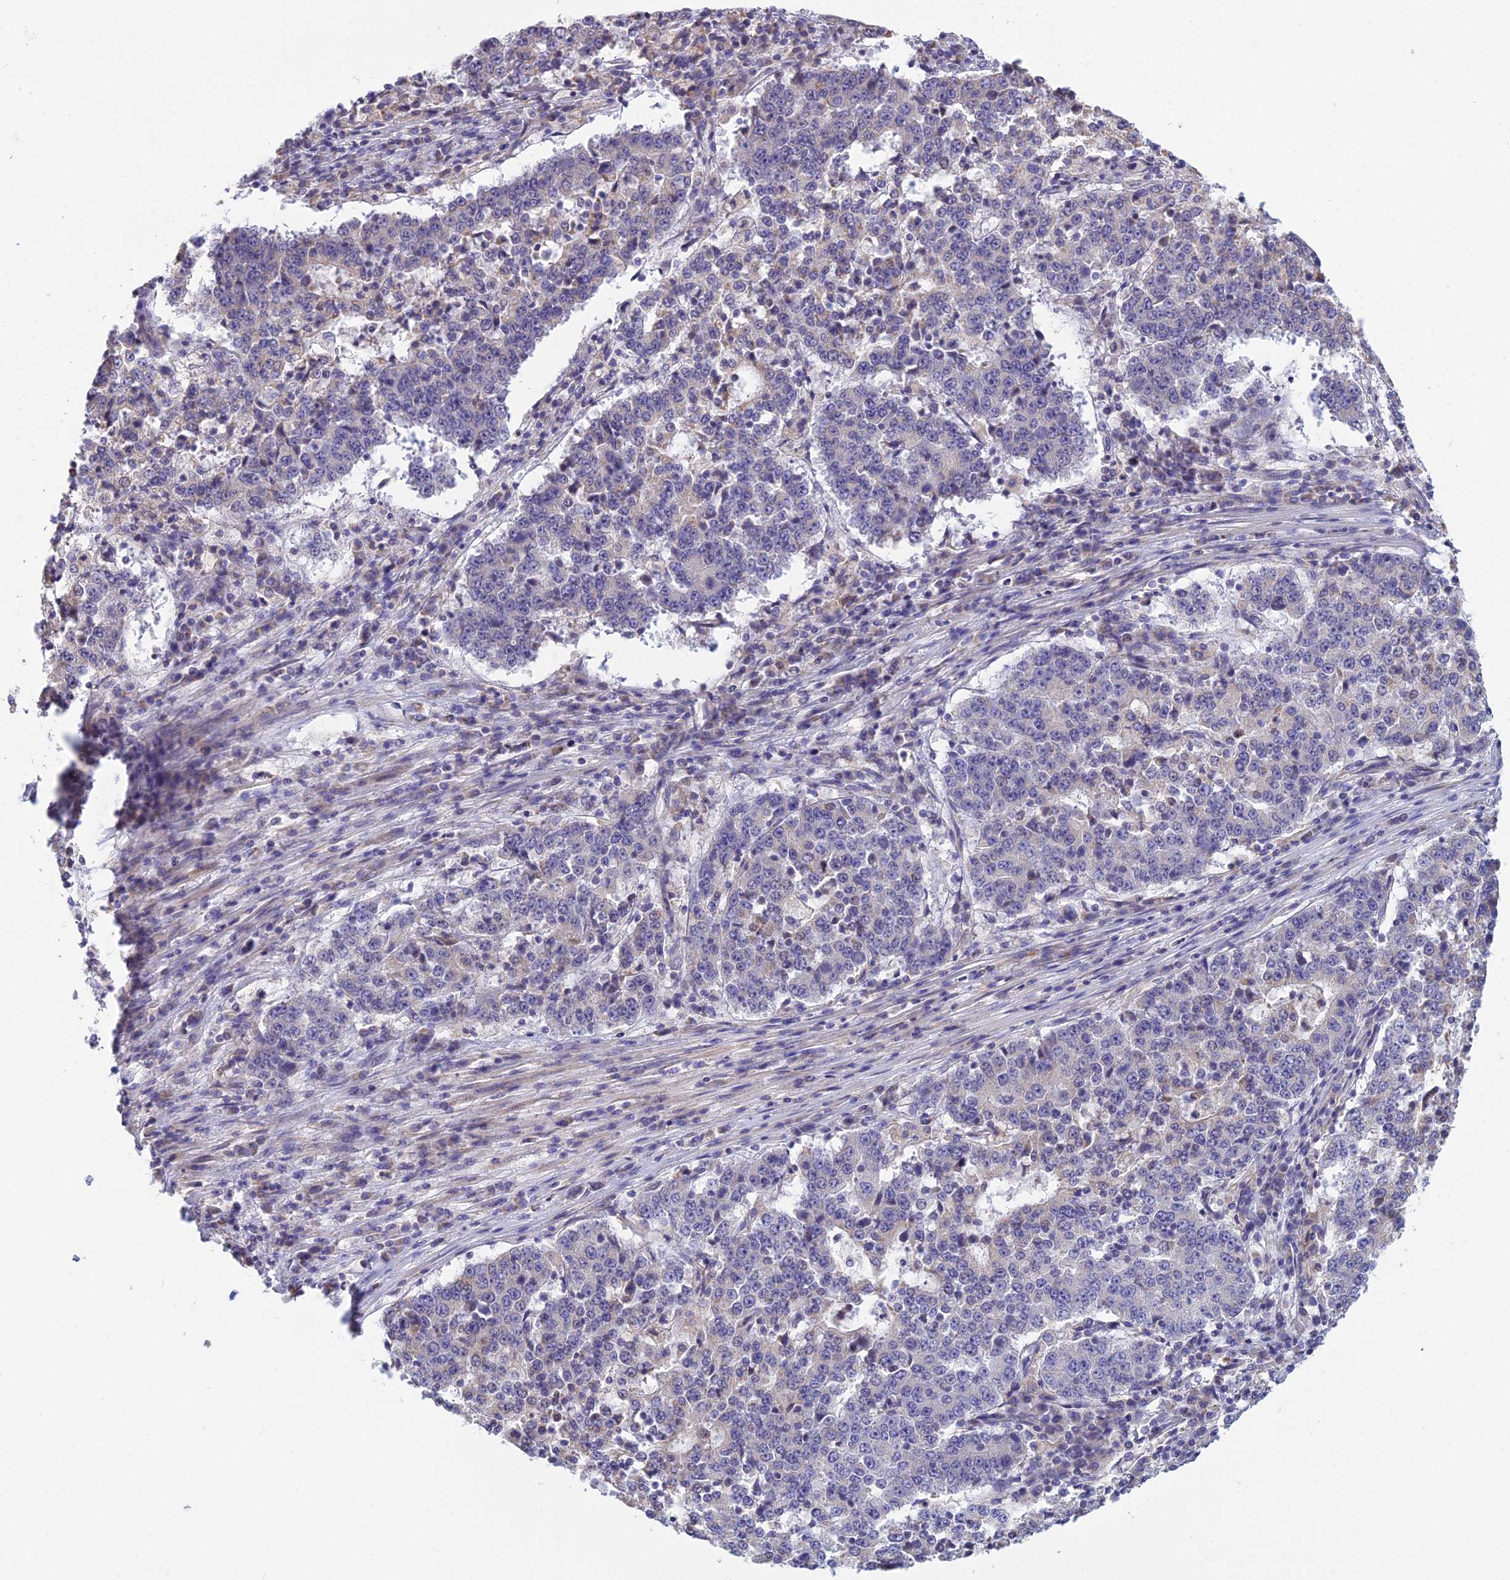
{"staining": {"intensity": "negative", "quantity": "none", "location": "none"}, "tissue": "stomach cancer", "cell_type": "Tumor cells", "image_type": "cancer", "snomed": [{"axis": "morphology", "description": "Adenocarcinoma, NOS"}, {"axis": "topography", "description": "Stomach"}], "caption": "IHC photomicrograph of adenocarcinoma (stomach) stained for a protein (brown), which exhibits no expression in tumor cells.", "gene": "CFAP206", "patient": {"sex": "male", "age": 59}}